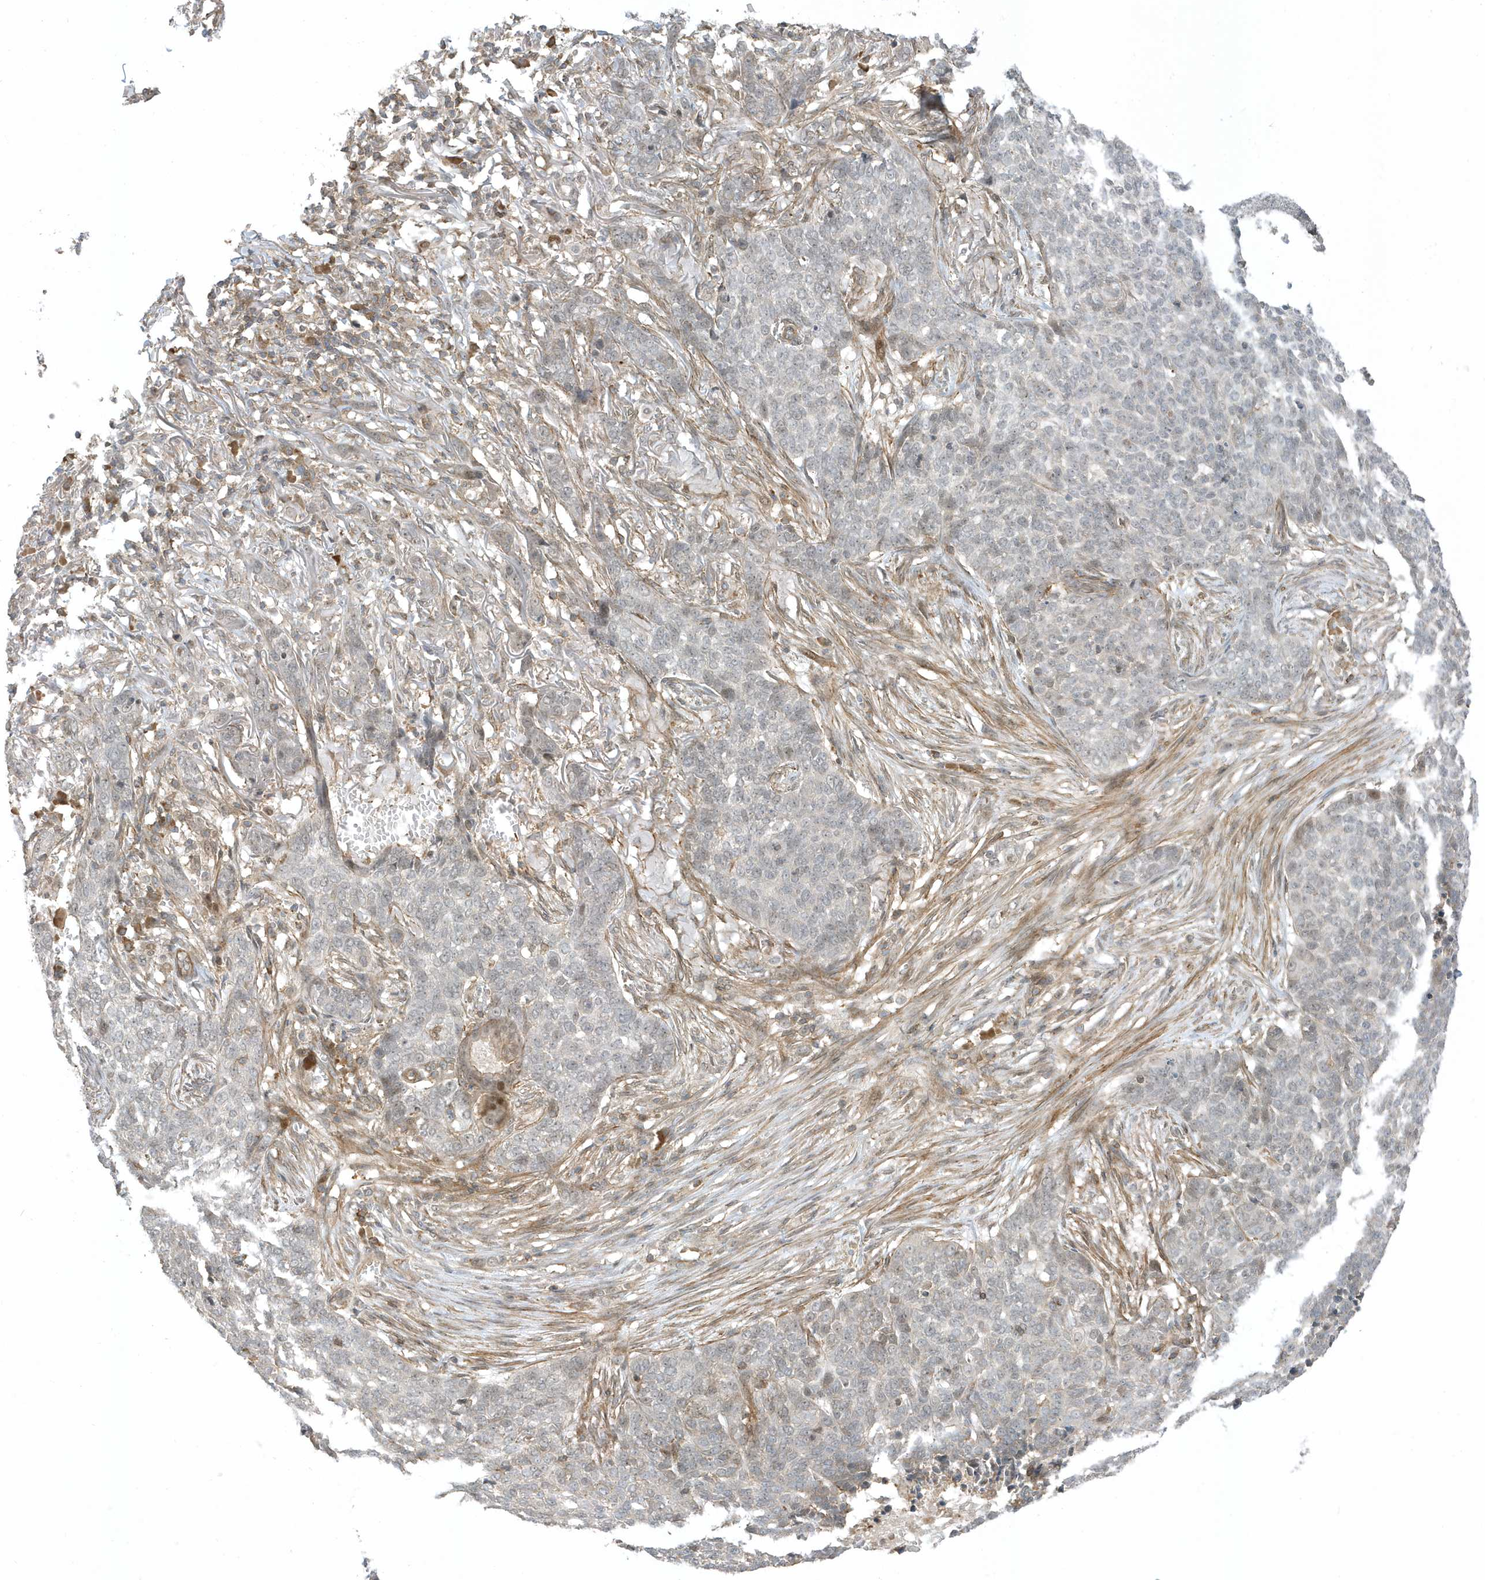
{"staining": {"intensity": "negative", "quantity": "none", "location": "none"}, "tissue": "skin cancer", "cell_type": "Tumor cells", "image_type": "cancer", "snomed": [{"axis": "morphology", "description": "Basal cell carcinoma"}, {"axis": "topography", "description": "Skin"}], "caption": "Tumor cells show no significant protein staining in skin basal cell carcinoma. The staining is performed using DAB brown chromogen with nuclei counter-stained in using hematoxylin.", "gene": "ZBTB8A", "patient": {"sex": "male", "age": 85}}